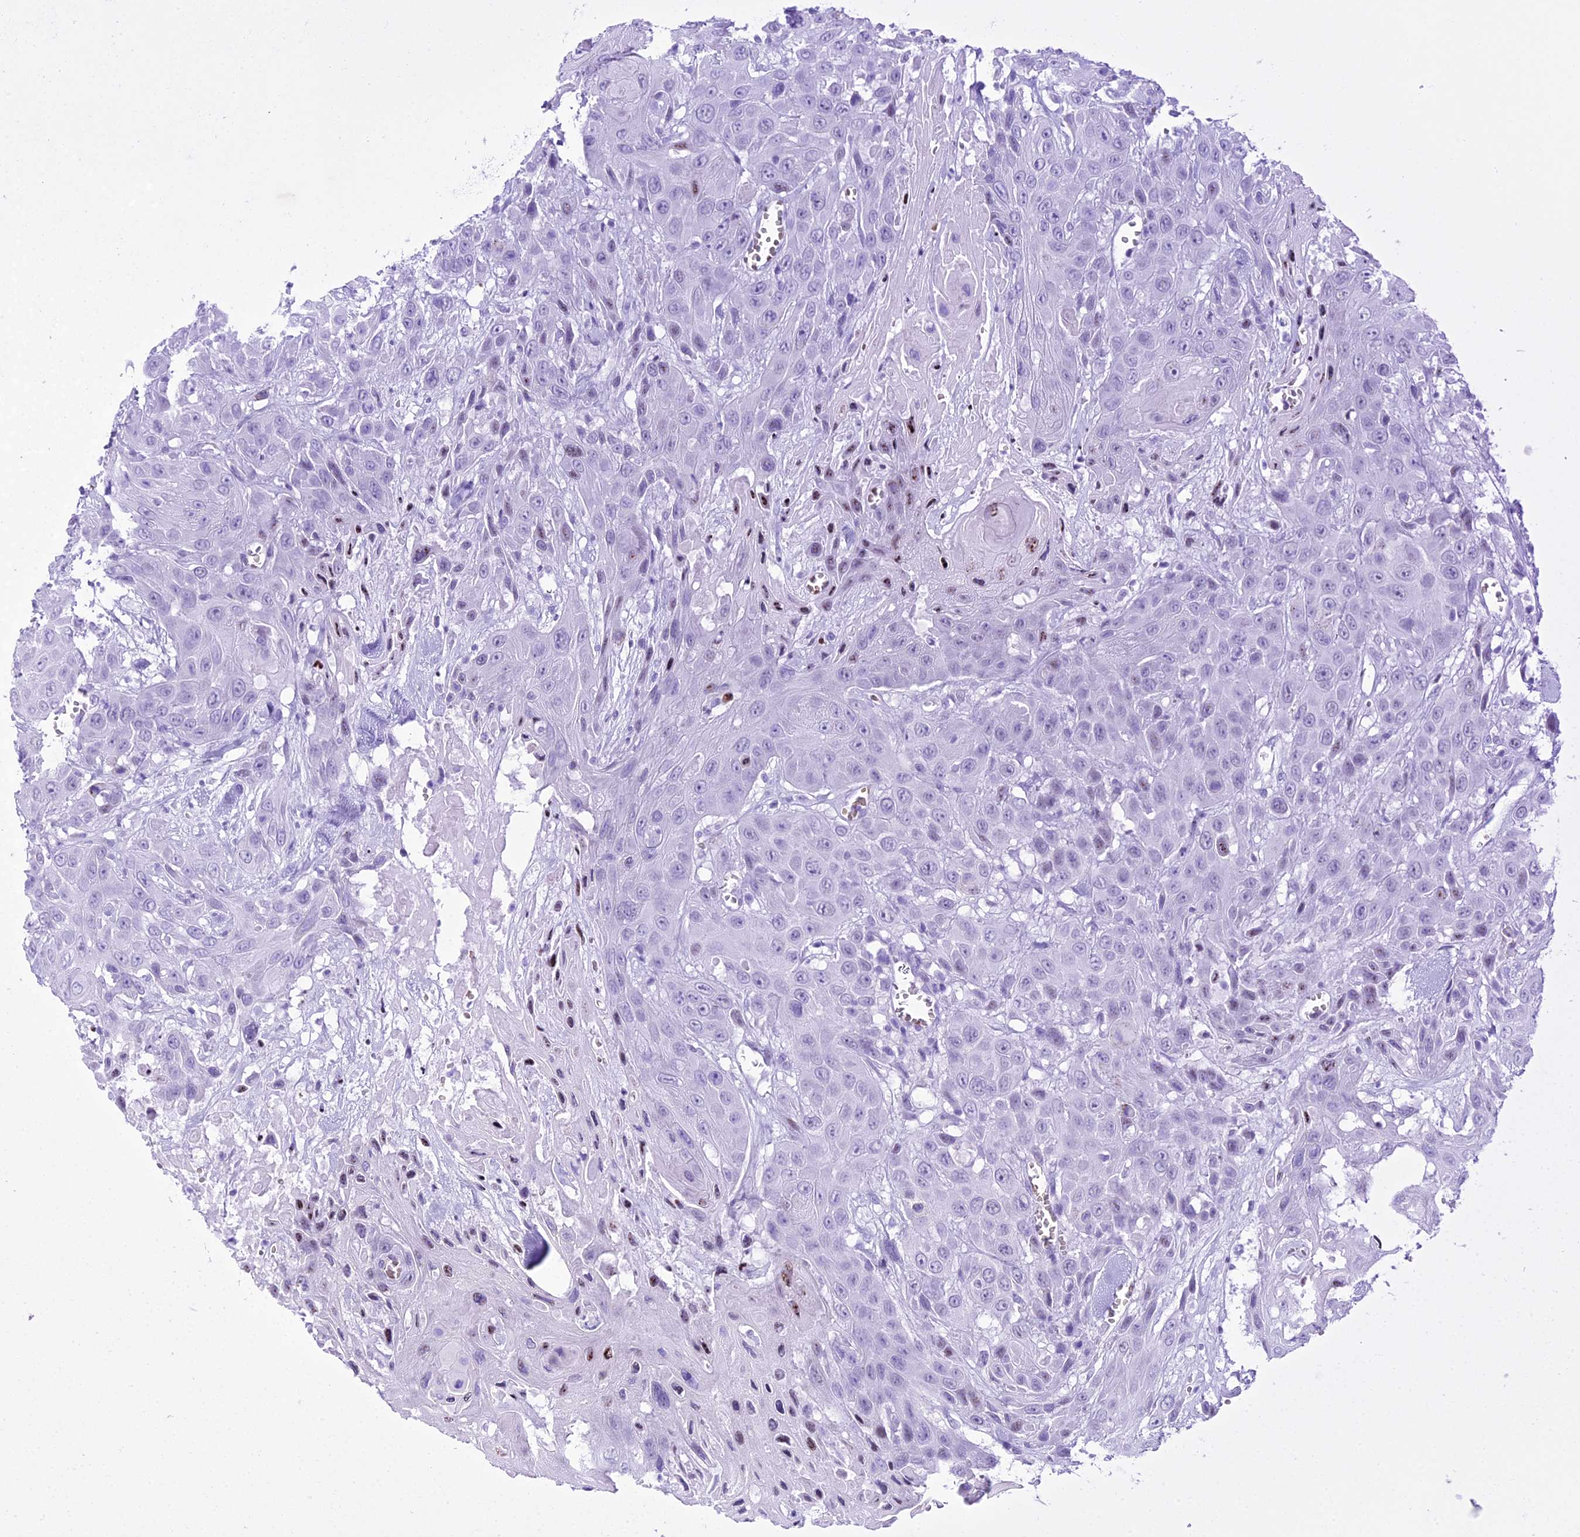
{"staining": {"intensity": "negative", "quantity": "none", "location": "none"}, "tissue": "head and neck cancer", "cell_type": "Tumor cells", "image_type": "cancer", "snomed": [{"axis": "morphology", "description": "Squamous cell carcinoma, NOS"}, {"axis": "topography", "description": "Head-Neck"}], "caption": "DAB immunohistochemical staining of human head and neck squamous cell carcinoma demonstrates no significant positivity in tumor cells. Brightfield microscopy of immunohistochemistry stained with DAB (brown) and hematoxylin (blue), captured at high magnification.", "gene": "RNPS1", "patient": {"sex": "male", "age": 81}}